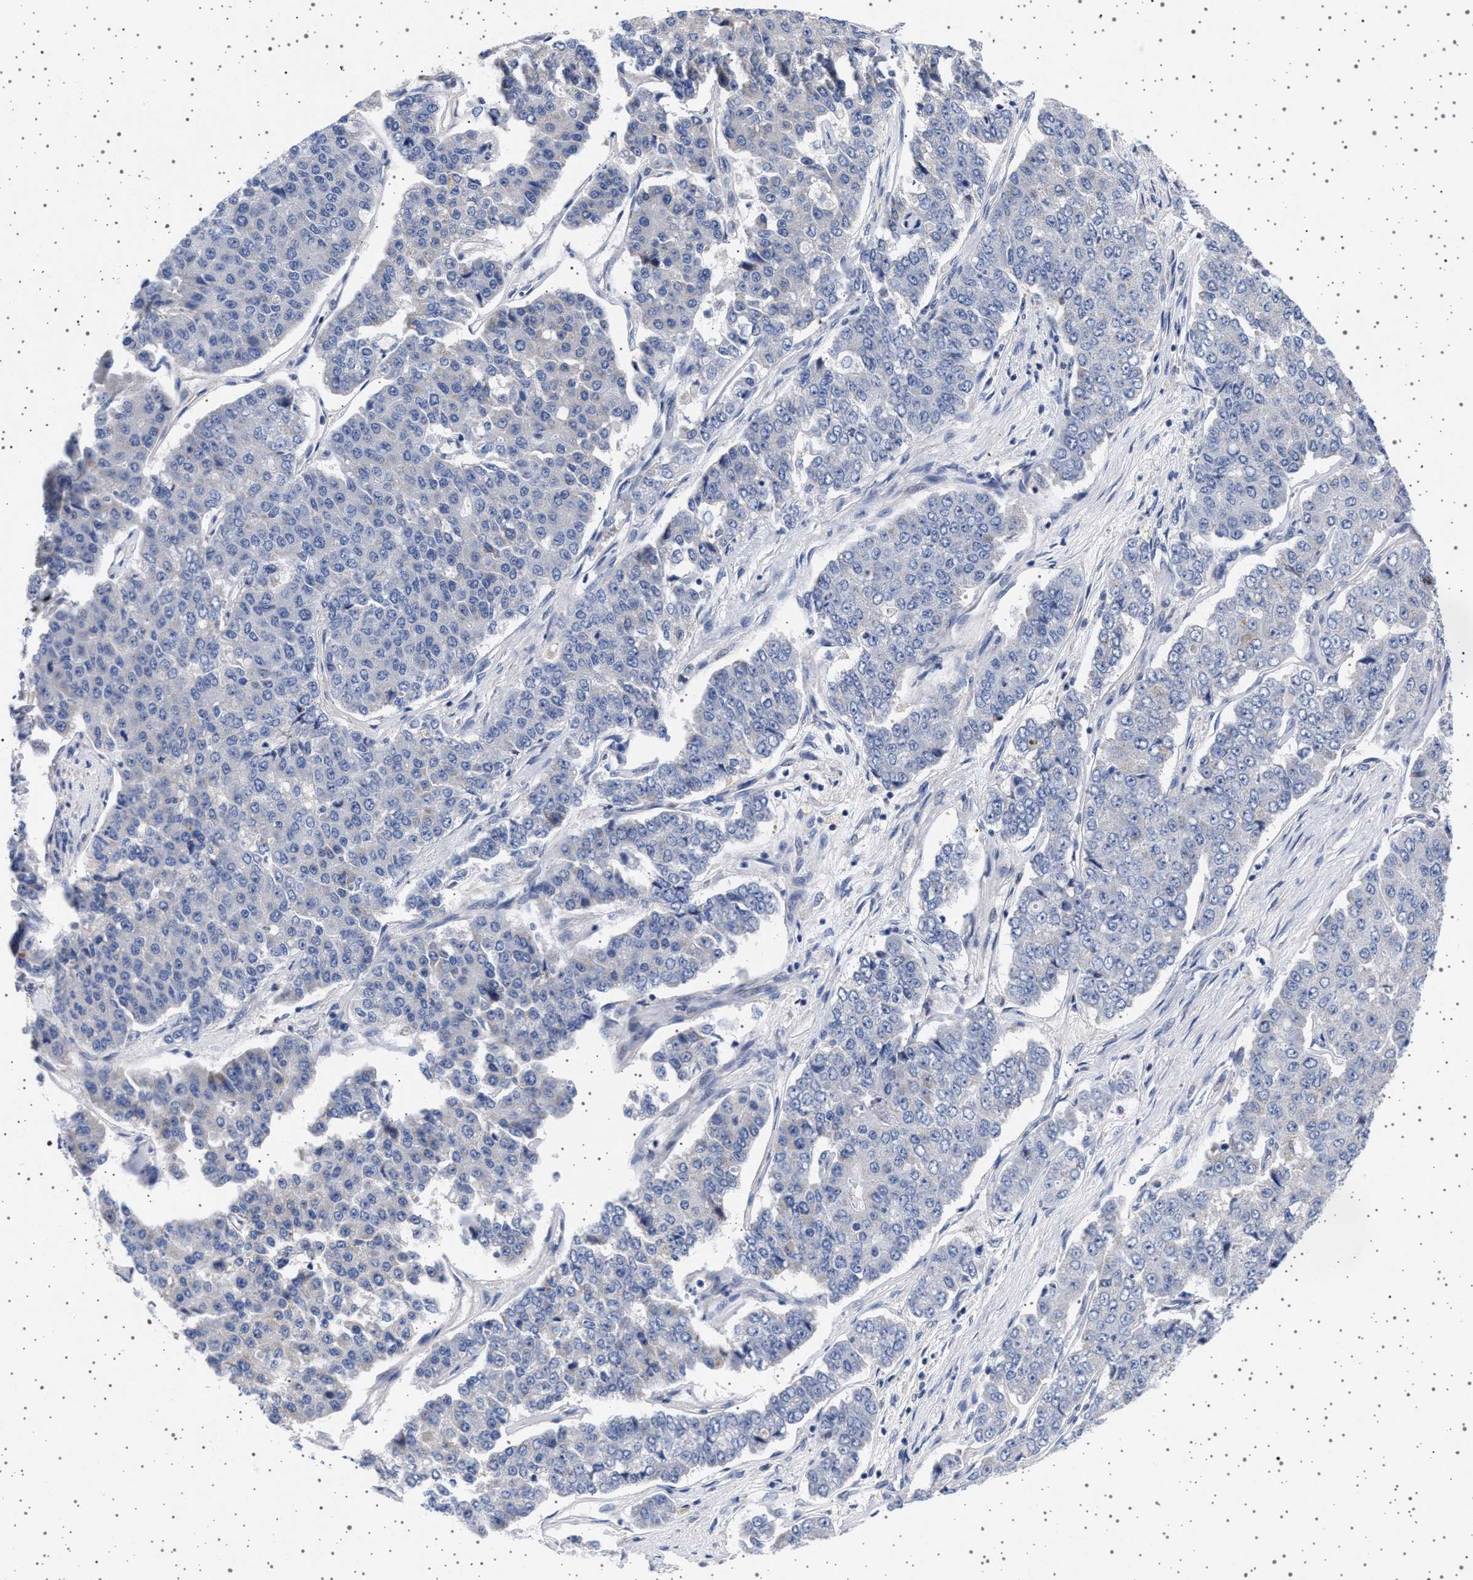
{"staining": {"intensity": "negative", "quantity": "none", "location": "none"}, "tissue": "pancreatic cancer", "cell_type": "Tumor cells", "image_type": "cancer", "snomed": [{"axis": "morphology", "description": "Adenocarcinoma, NOS"}, {"axis": "topography", "description": "Pancreas"}], "caption": "Adenocarcinoma (pancreatic) was stained to show a protein in brown. There is no significant expression in tumor cells.", "gene": "TRMT10B", "patient": {"sex": "male", "age": 50}}